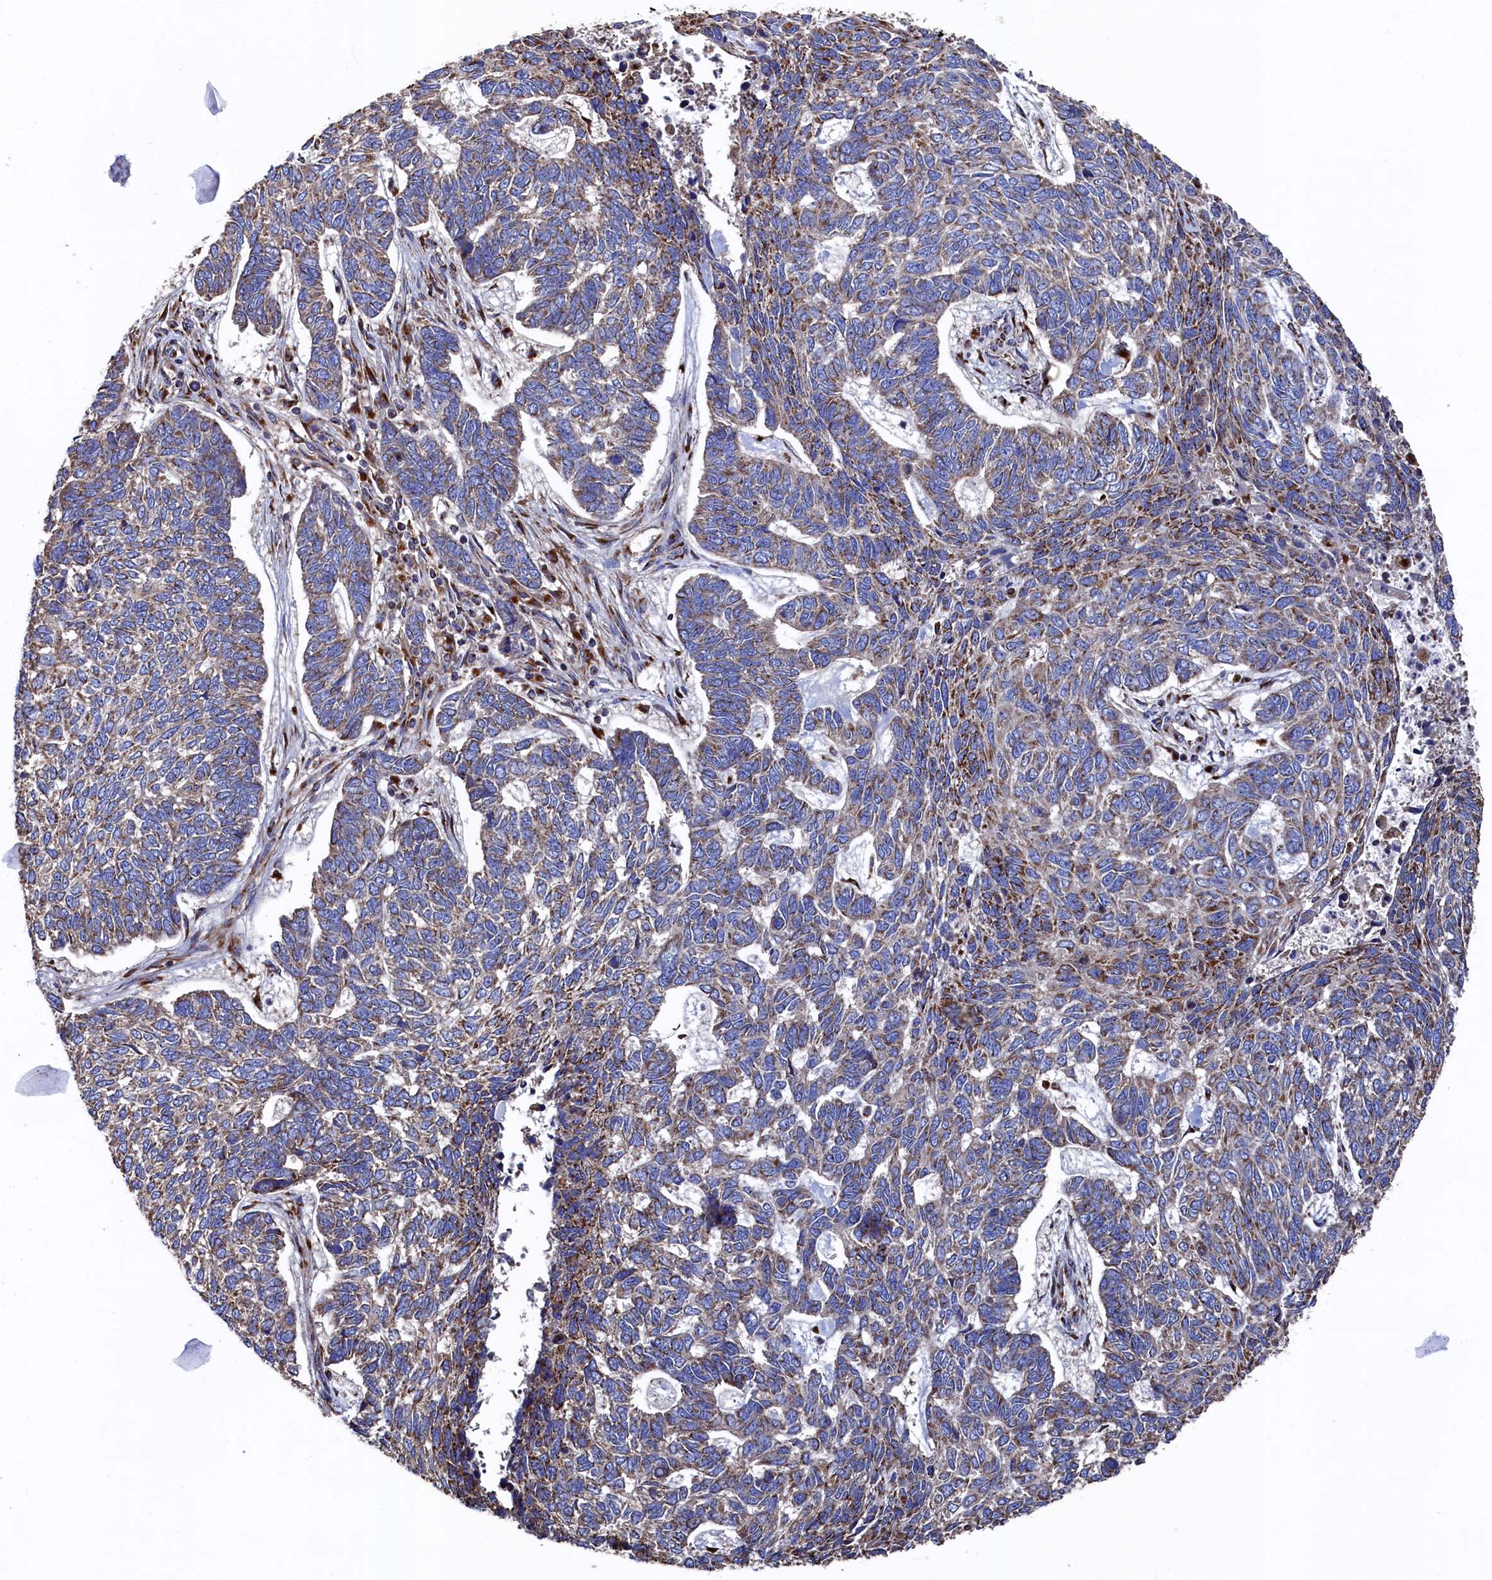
{"staining": {"intensity": "moderate", "quantity": ">75%", "location": "cytoplasmic/membranous"}, "tissue": "skin cancer", "cell_type": "Tumor cells", "image_type": "cancer", "snomed": [{"axis": "morphology", "description": "Basal cell carcinoma"}, {"axis": "topography", "description": "Skin"}], "caption": "Immunohistochemistry photomicrograph of neoplastic tissue: skin cancer stained using immunohistochemistry (IHC) displays medium levels of moderate protein expression localized specifically in the cytoplasmic/membranous of tumor cells, appearing as a cytoplasmic/membranous brown color.", "gene": "PRRC1", "patient": {"sex": "female", "age": 65}}